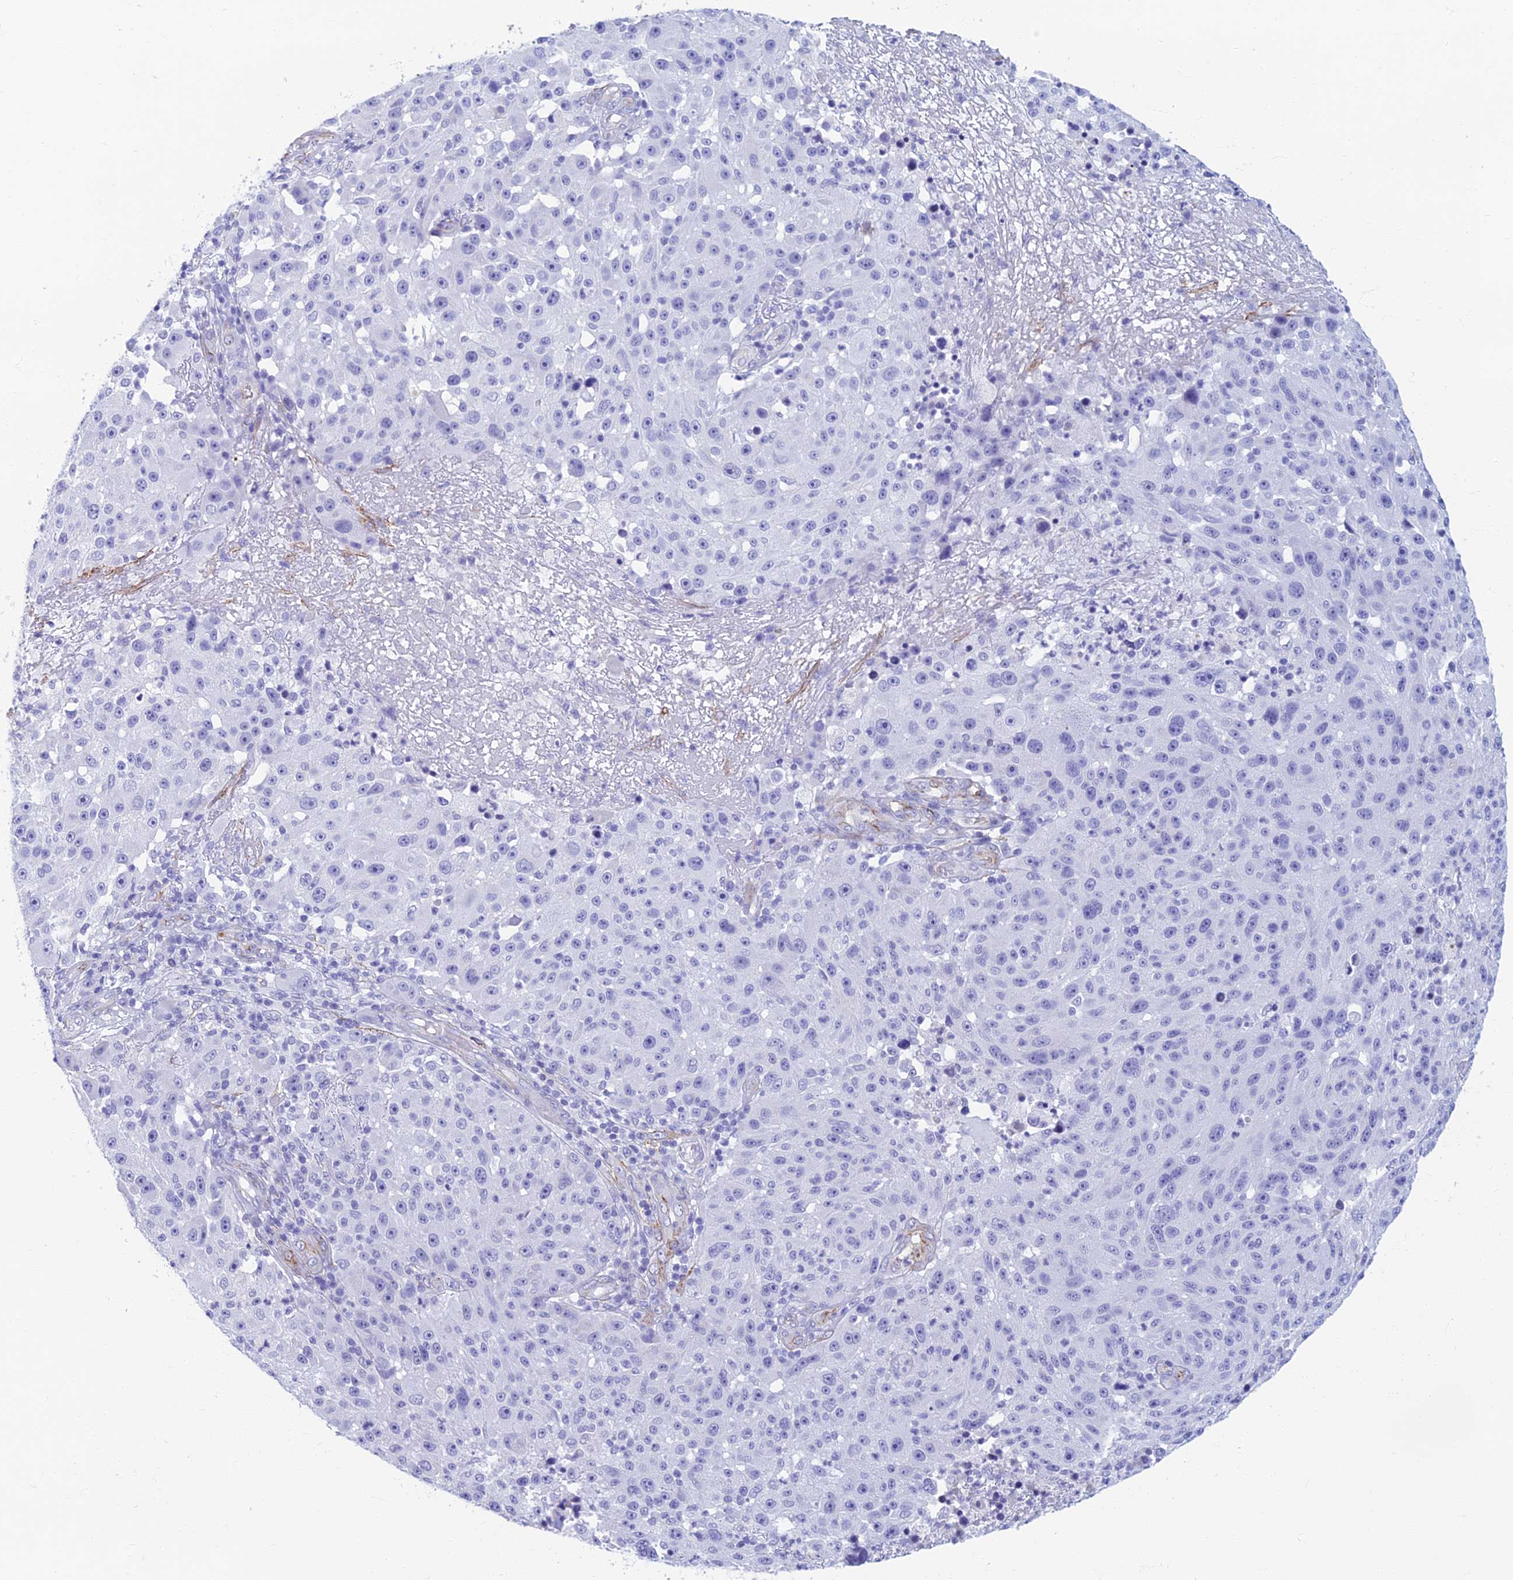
{"staining": {"intensity": "negative", "quantity": "none", "location": "none"}, "tissue": "melanoma", "cell_type": "Tumor cells", "image_type": "cancer", "snomed": [{"axis": "morphology", "description": "Malignant melanoma, NOS"}, {"axis": "topography", "description": "Skin"}], "caption": "Human malignant melanoma stained for a protein using immunohistochemistry displays no staining in tumor cells.", "gene": "ETFRF1", "patient": {"sex": "male", "age": 53}}